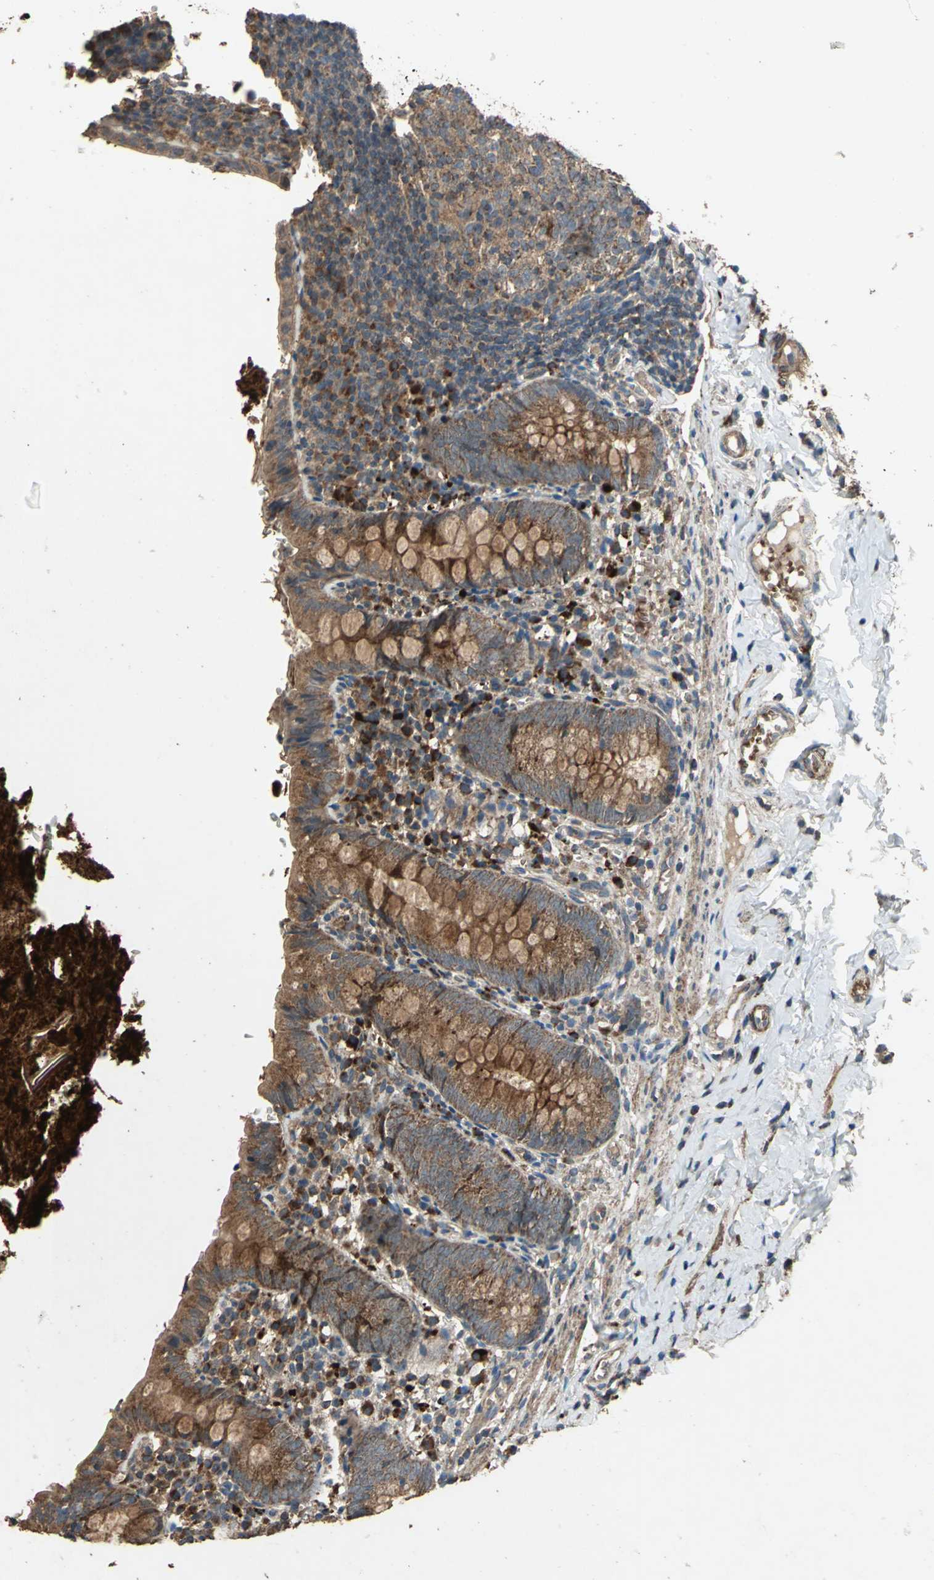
{"staining": {"intensity": "strong", "quantity": ">75%", "location": "cytoplasmic/membranous"}, "tissue": "appendix", "cell_type": "Glandular cells", "image_type": "normal", "snomed": [{"axis": "morphology", "description": "Normal tissue, NOS"}, {"axis": "topography", "description": "Appendix"}], "caption": "High-magnification brightfield microscopy of normal appendix stained with DAB (brown) and counterstained with hematoxylin (blue). glandular cells exhibit strong cytoplasmic/membranous expression is seen in approximately>75% of cells.", "gene": "POLRMT", "patient": {"sex": "female", "age": 10}}